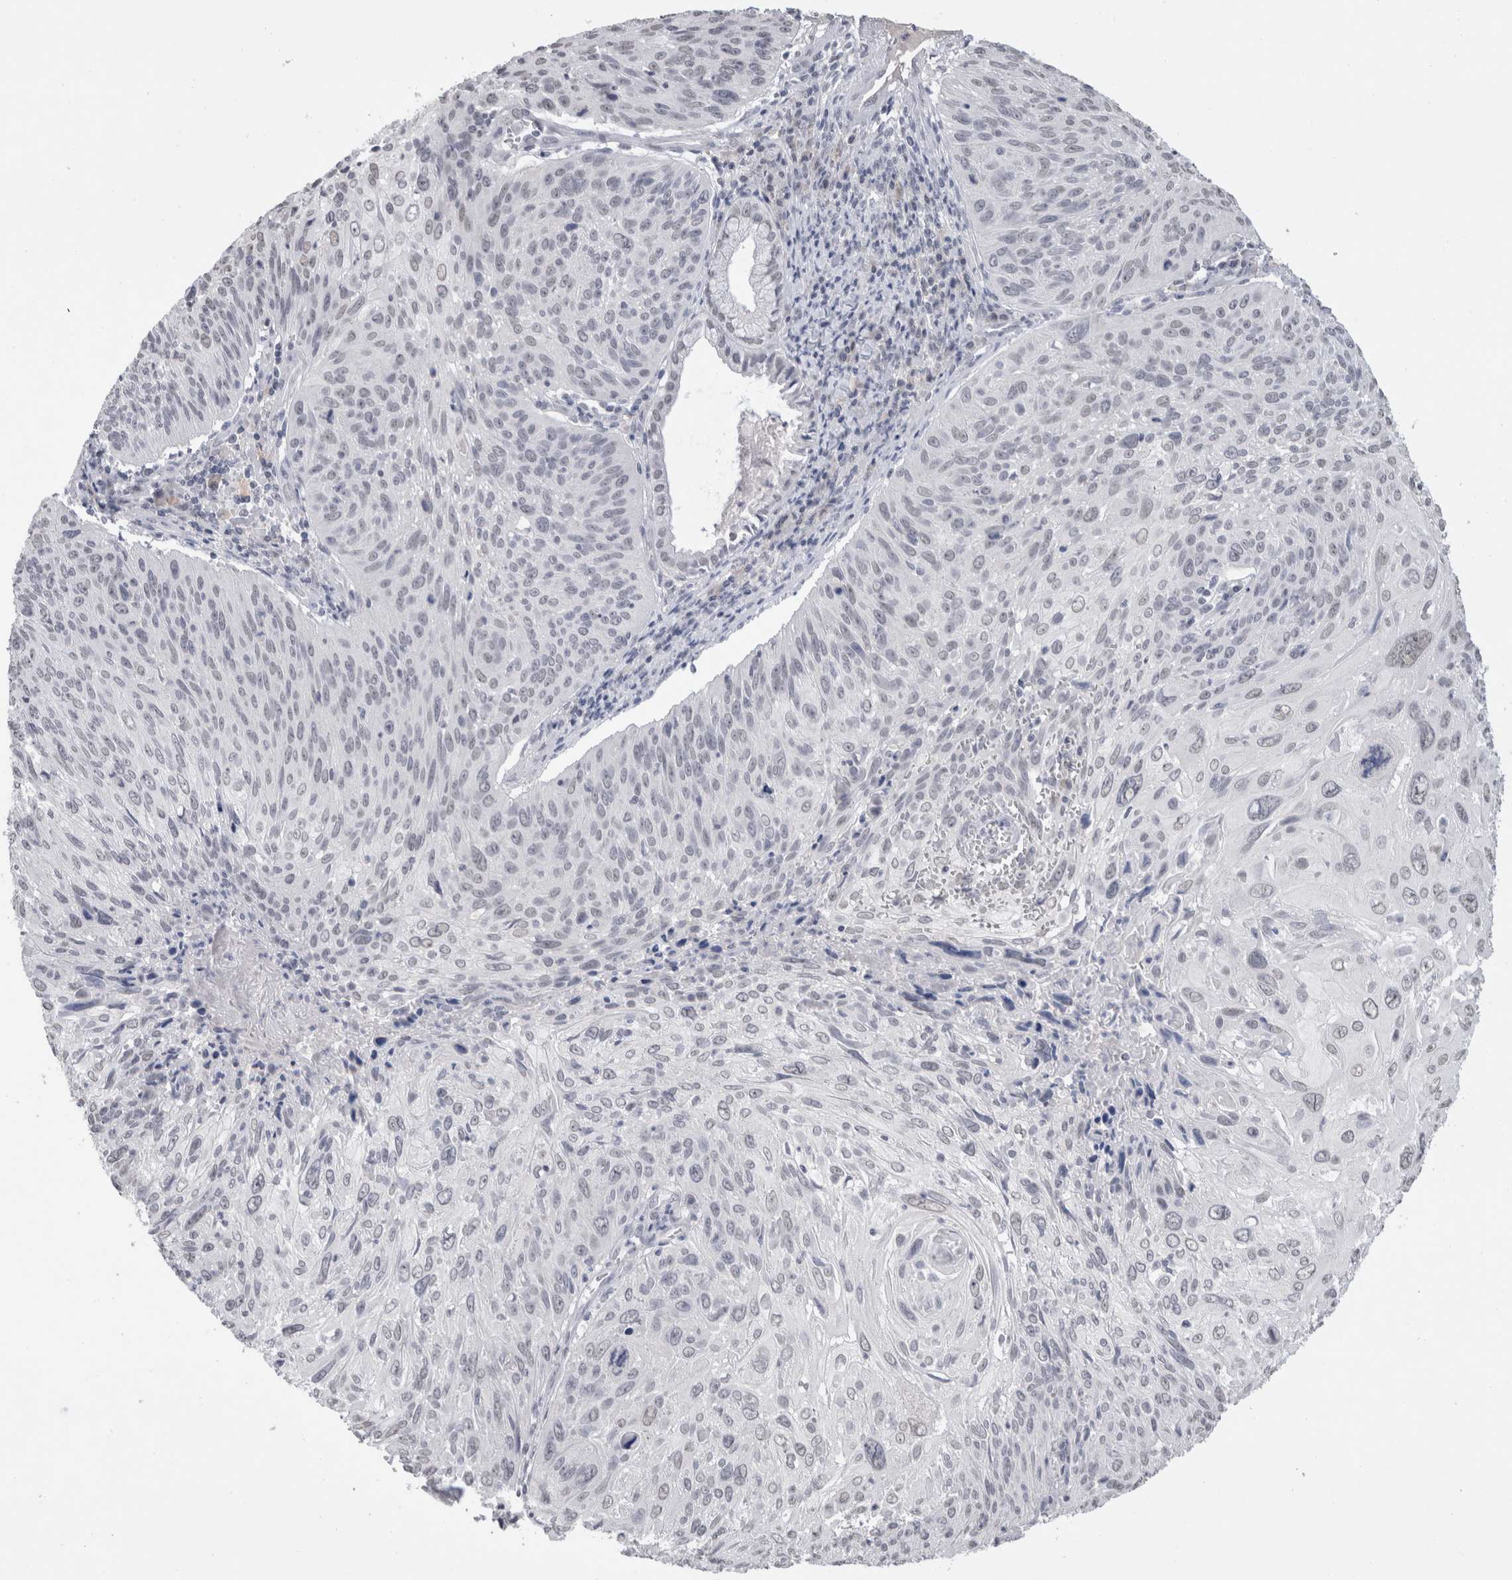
{"staining": {"intensity": "negative", "quantity": "none", "location": "none"}, "tissue": "cervical cancer", "cell_type": "Tumor cells", "image_type": "cancer", "snomed": [{"axis": "morphology", "description": "Squamous cell carcinoma, NOS"}, {"axis": "topography", "description": "Cervix"}], "caption": "This image is of cervical cancer (squamous cell carcinoma) stained with immunohistochemistry (IHC) to label a protein in brown with the nuclei are counter-stained blue. There is no expression in tumor cells.", "gene": "CADM3", "patient": {"sex": "female", "age": 51}}